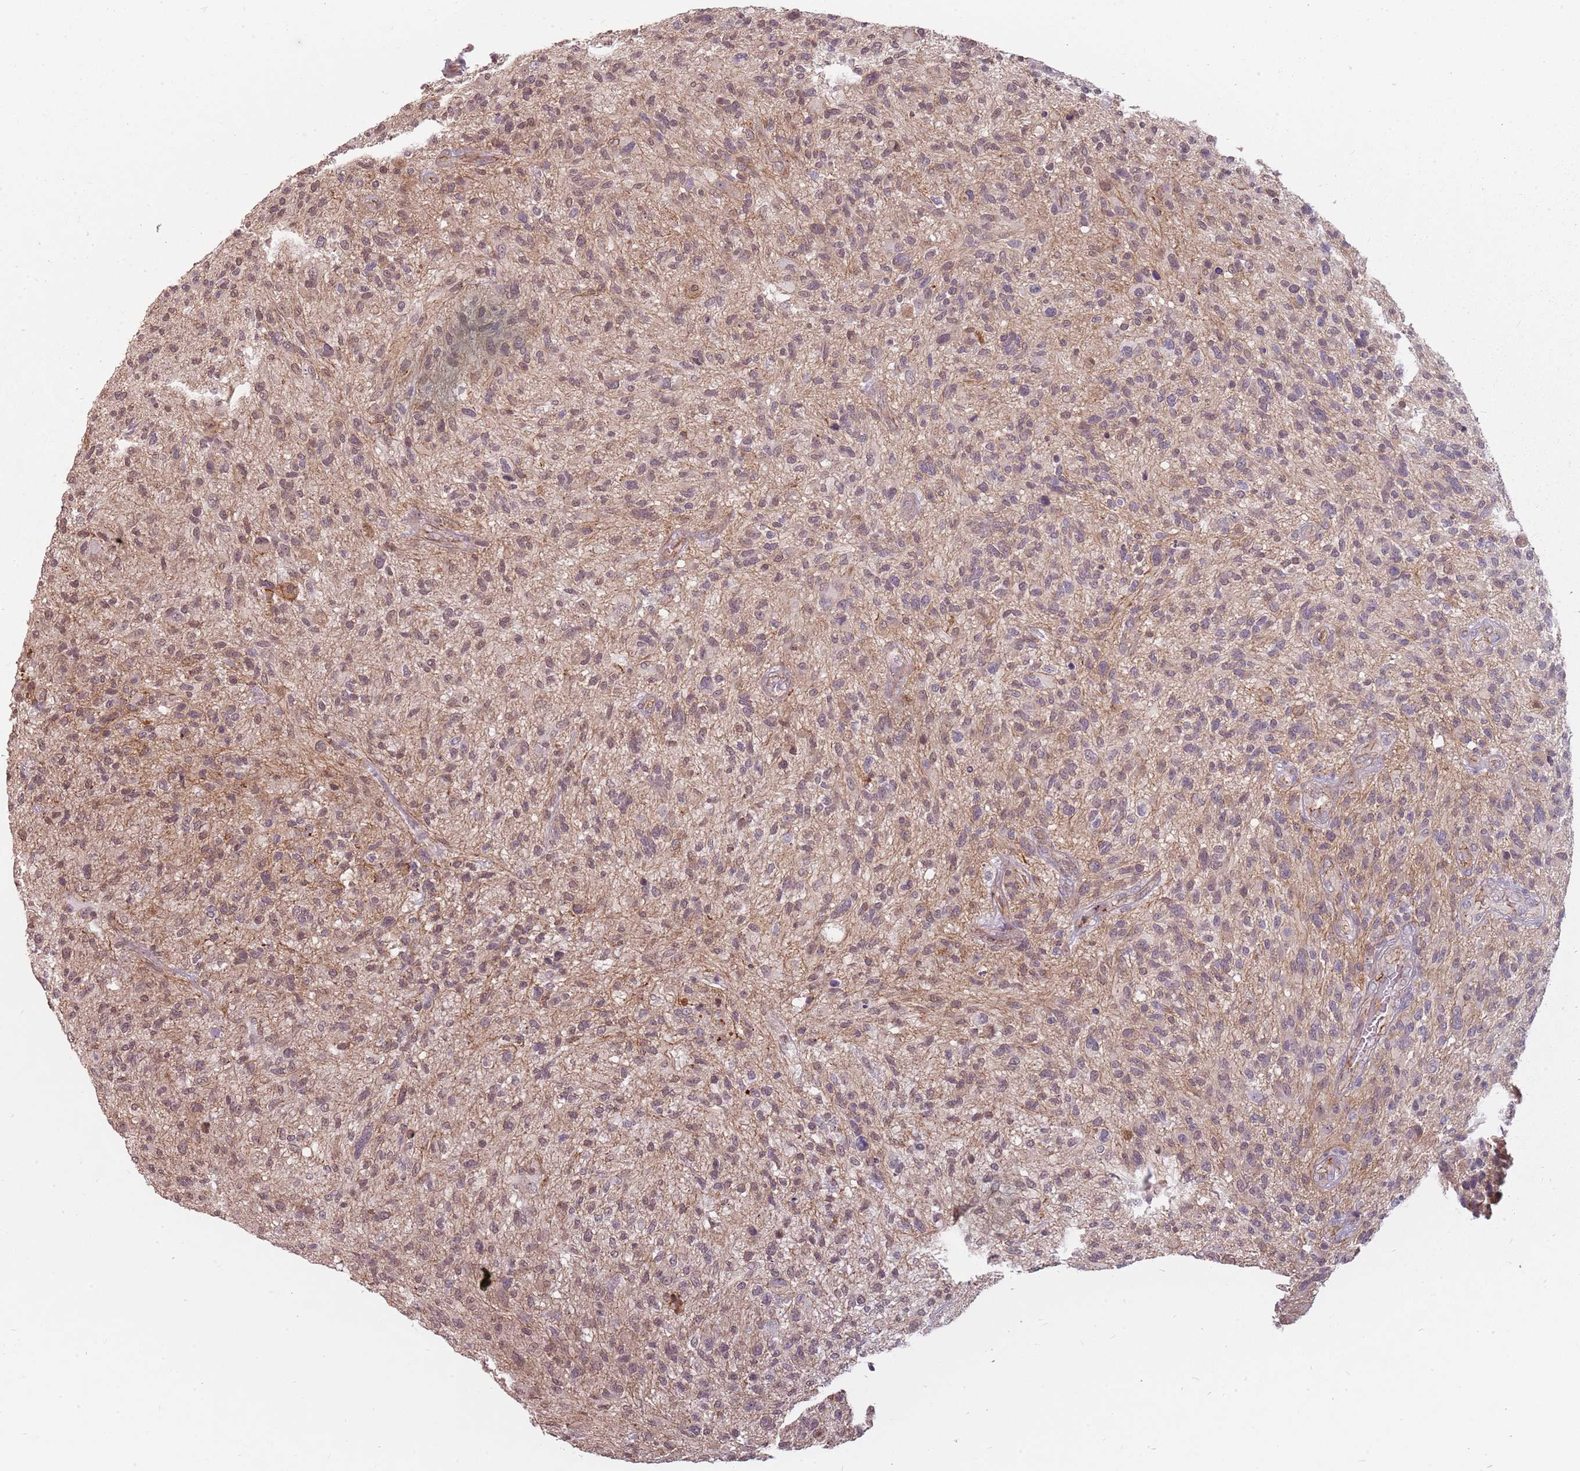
{"staining": {"intensity": "negative", "quantity": "none", "location": "none"}, "tissue": "glioma", "cell_type": "Tumor cells", "image_type": "cancer", "snomed": [{"axis": "morphology", "description": "Glioma, malignant, High grade"}, {"axis": "topography", "description": "Brain"}], "caption": "Human malignant high-grade glioma stained for a protein using immunohistochemistry shows no staining in tumor cells.", "gene": "PPP1R14C", "patient": {"sex": "male", "age": 47}}